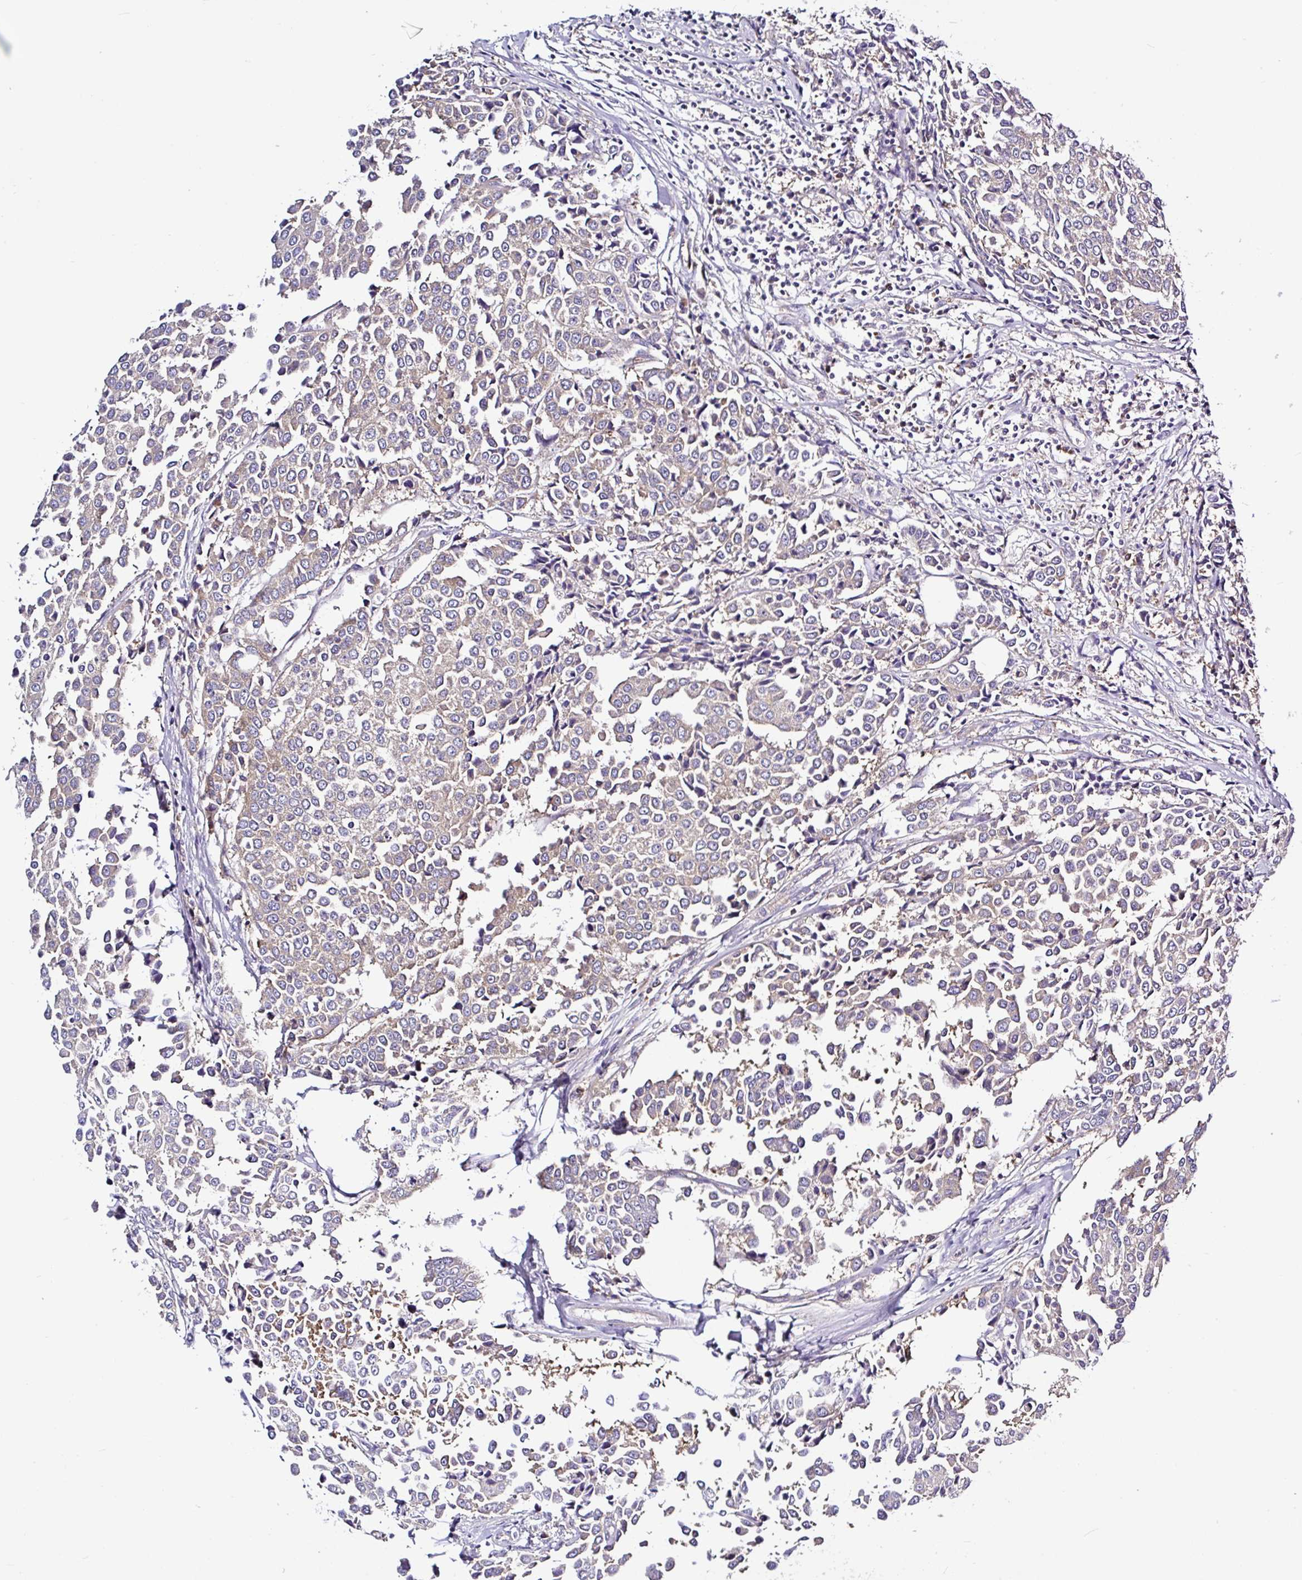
{"staining": {"intensity": "negative", "quantity": "none", "location": "none"}, "tissue": "breast cancer", "cell_type": "Tumor cells", "image_type": "cancer", "snomed": [{"axis": "morphology", "description": "Duct carcinoma"}, {"axis": "topography", "description": "Breast"}], "caption": "IHC of invasive ductal carcinoma (breast) shows no staining in tumor cells. (Brightfield microscopy of DAB (3,3'-diaminobenzidine) IHC at high magnification).", "gene": "LARS1", "patient": {"sex": "female", "age": 80}}